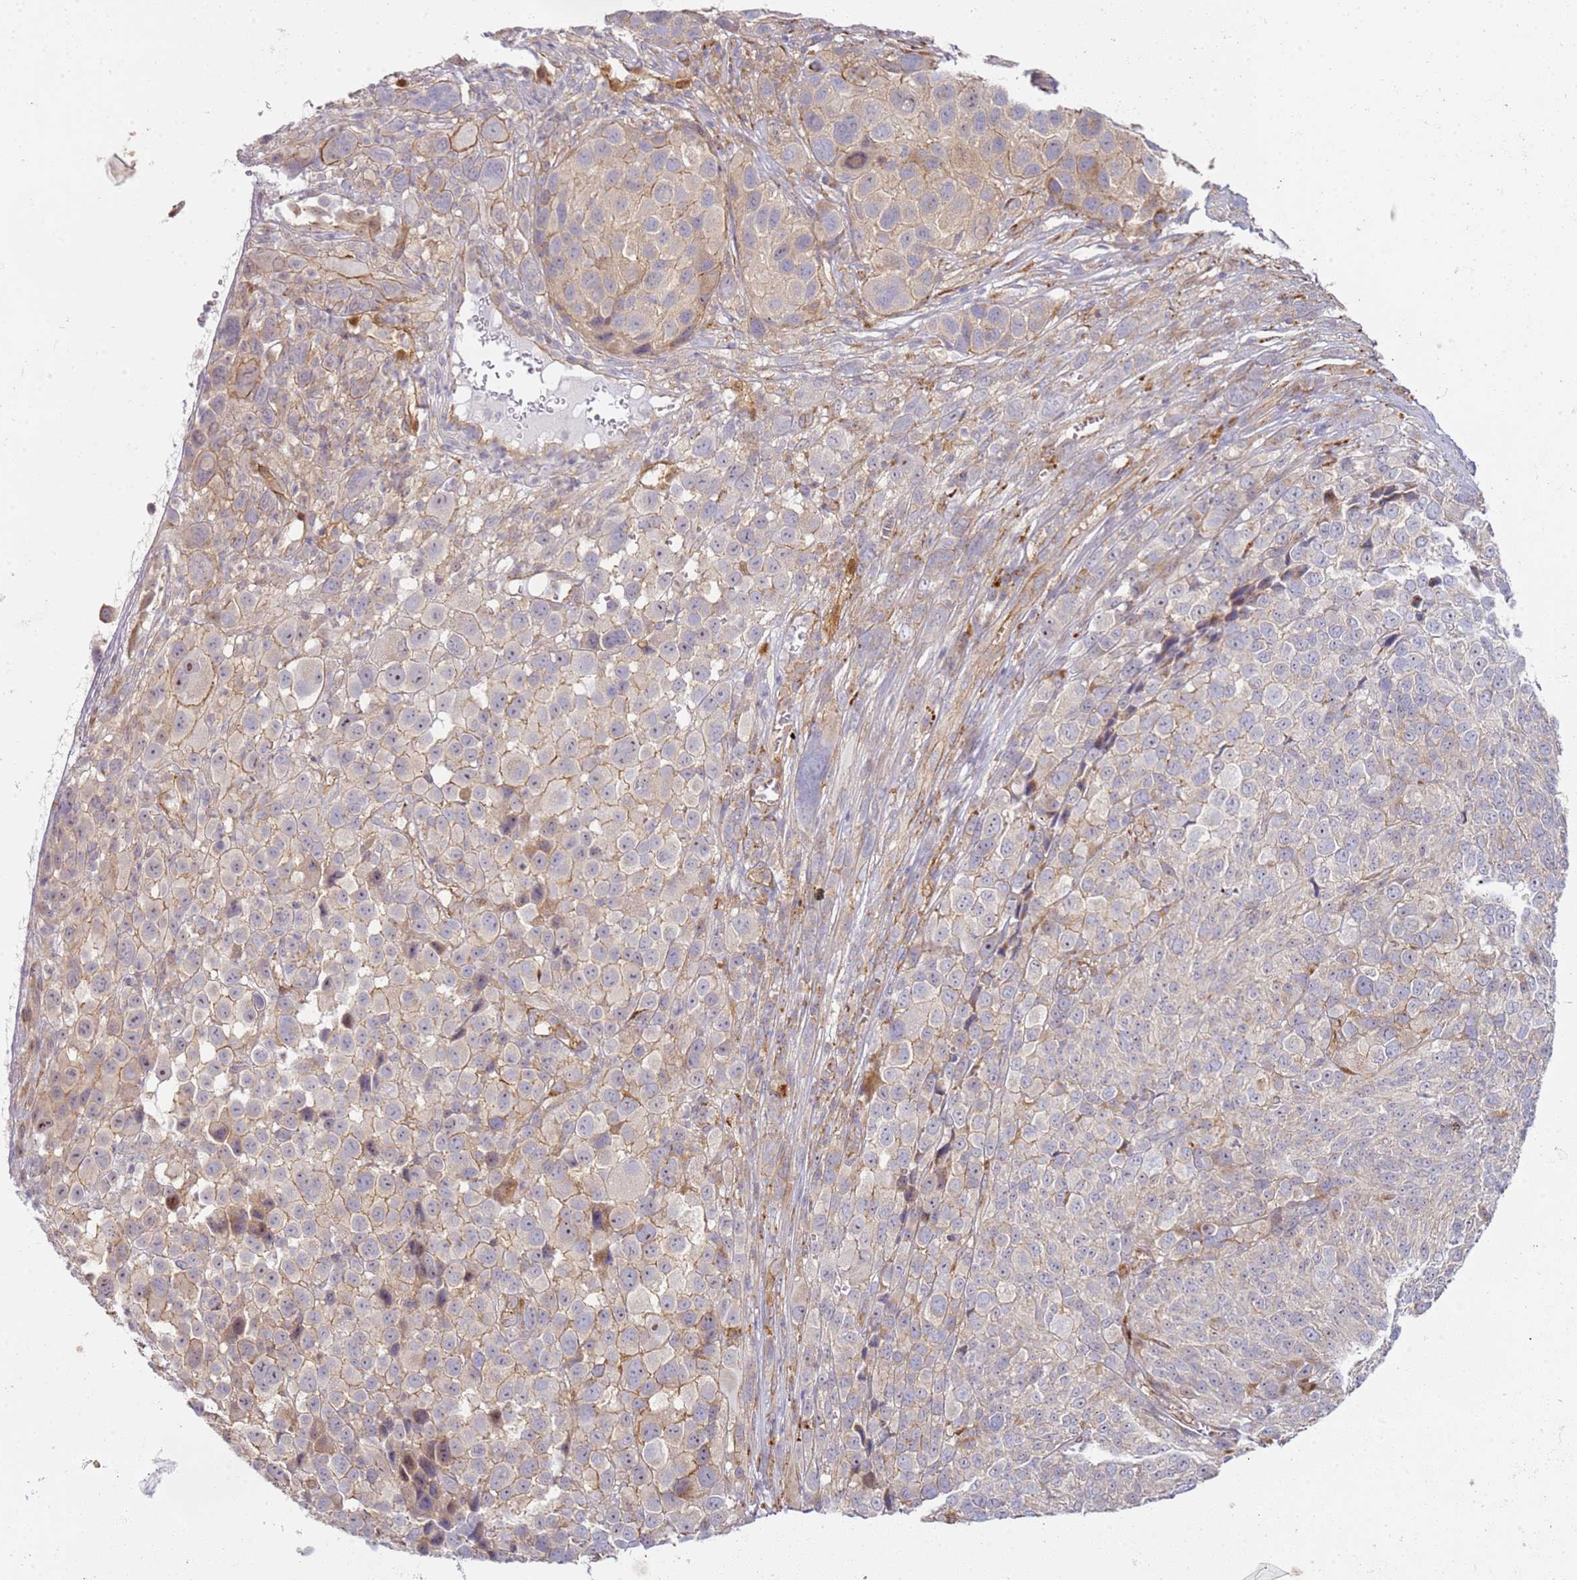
{"staining": {"intensity": "moderate", "quantity": "<25%", "location": "cytoplasmic/membranous,nuclear"}, "tissue": "melanoma", "cell_type": "Tumor cells", "image_type": "cancer", "snomed": [{"axis": "morphology", "description": "Malignant melanoma, NOS"}, {"axis": "topography", "description": "Skin of trunk"}], "caption": "IHC photomicrograph of human melanoma stained for a protein (brown), which demonstrates low levels of moderate cytoplasmic/membranous and nuclear staining in approximately <25% of tumor cells.", "gene": "GRAP", "patient": {"sex": "male", "age": 71}}